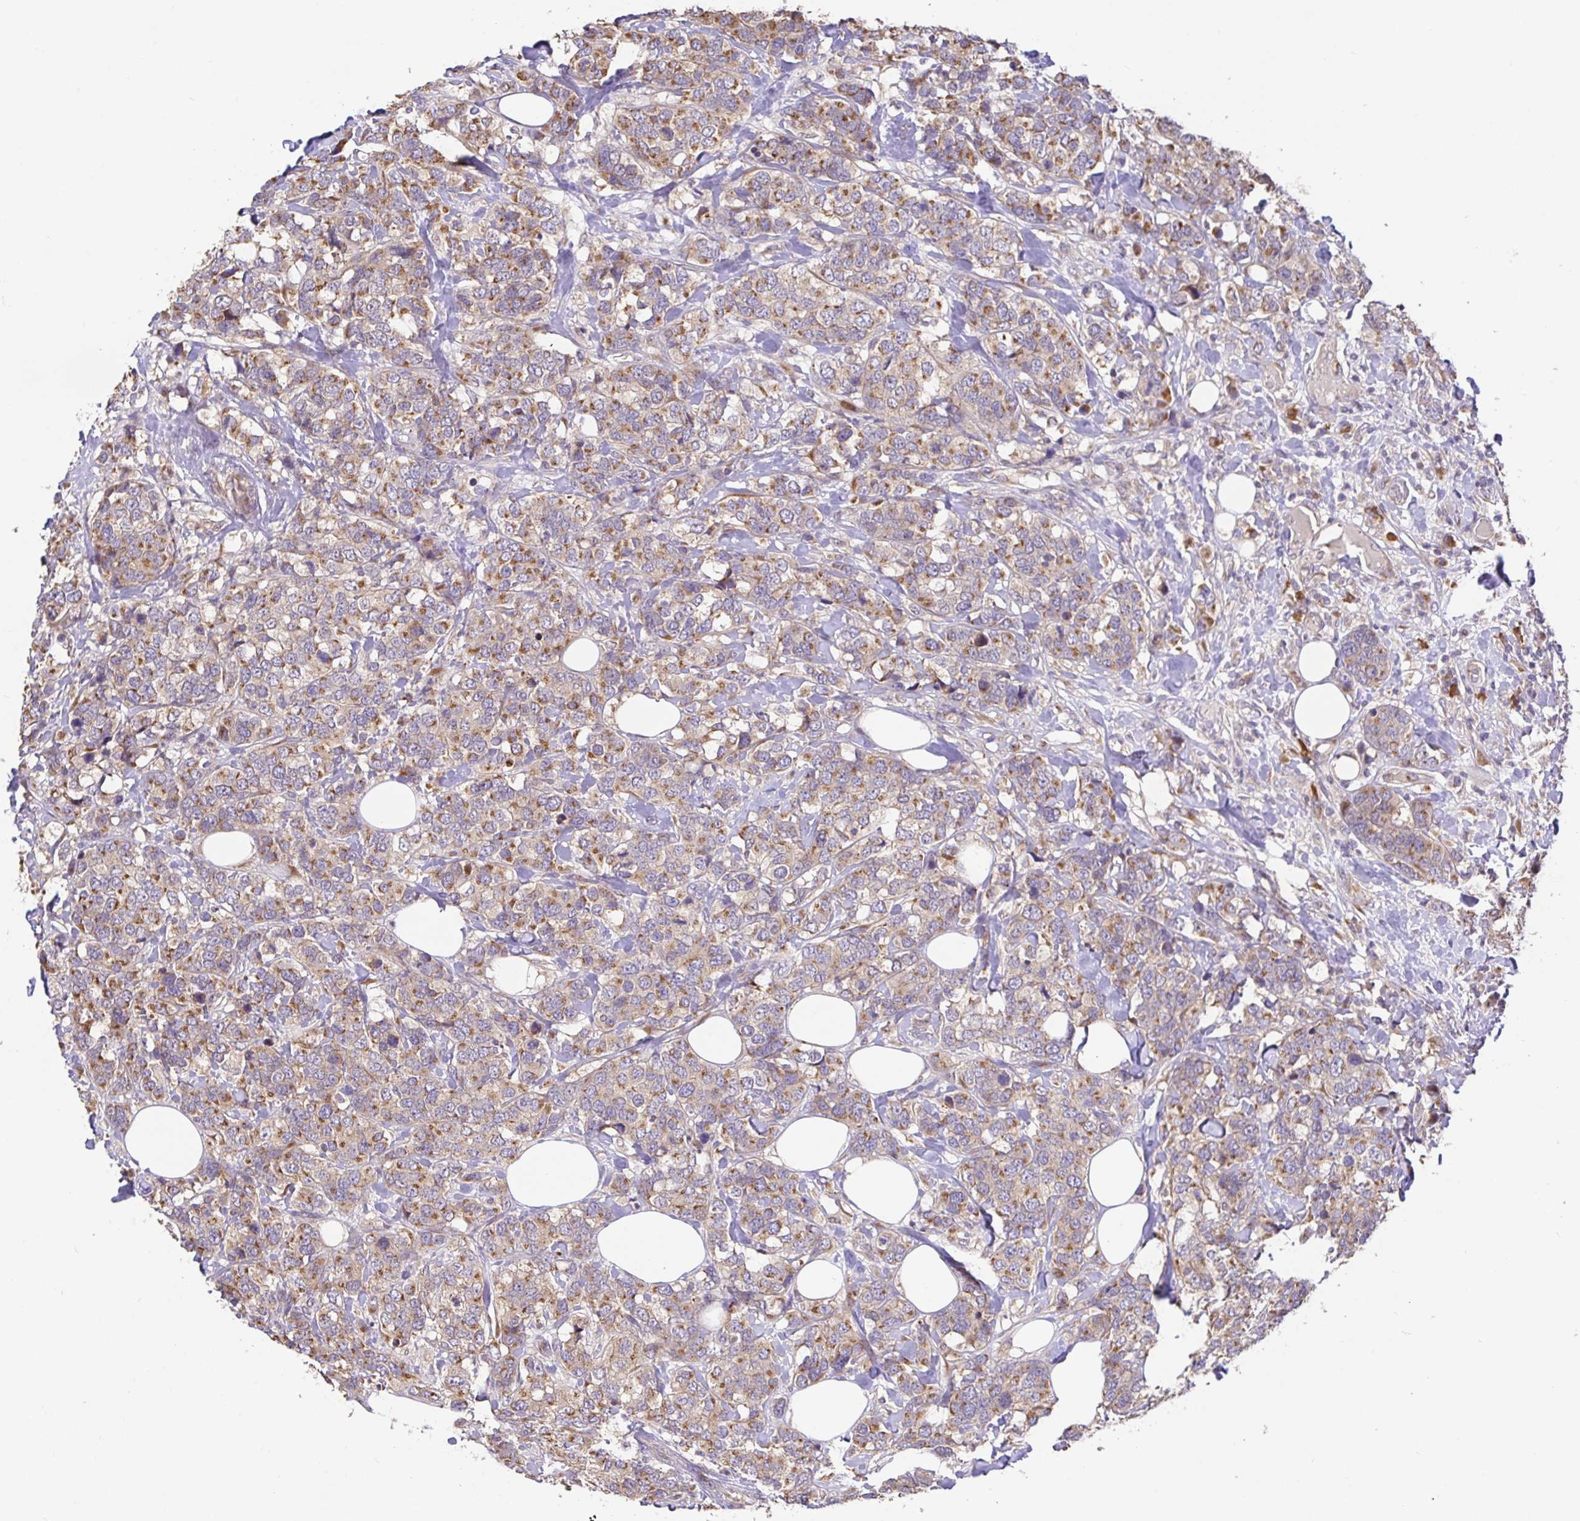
{"staining": {"intensity": "moderate", "quantity": ">75%", "location": "cytoplasmic/membranous"}, "tissue": "breast cancer", "cell_type": "Tumor cells", "image_type": "cancer", "snomed": [{"axis": "morphology", "description": "Lobular carcinoma"}, {"axis": "topography", "description": "Breast"}], "caption": "An IHC histopathology image of tumor tissue is shown. Protein staining in brown shows moderate cytoplasmic/membranous positivity in breast cancer within tumor cells.", "gene": "ELP1", "patient": {"sex": "female", "age": 59}}